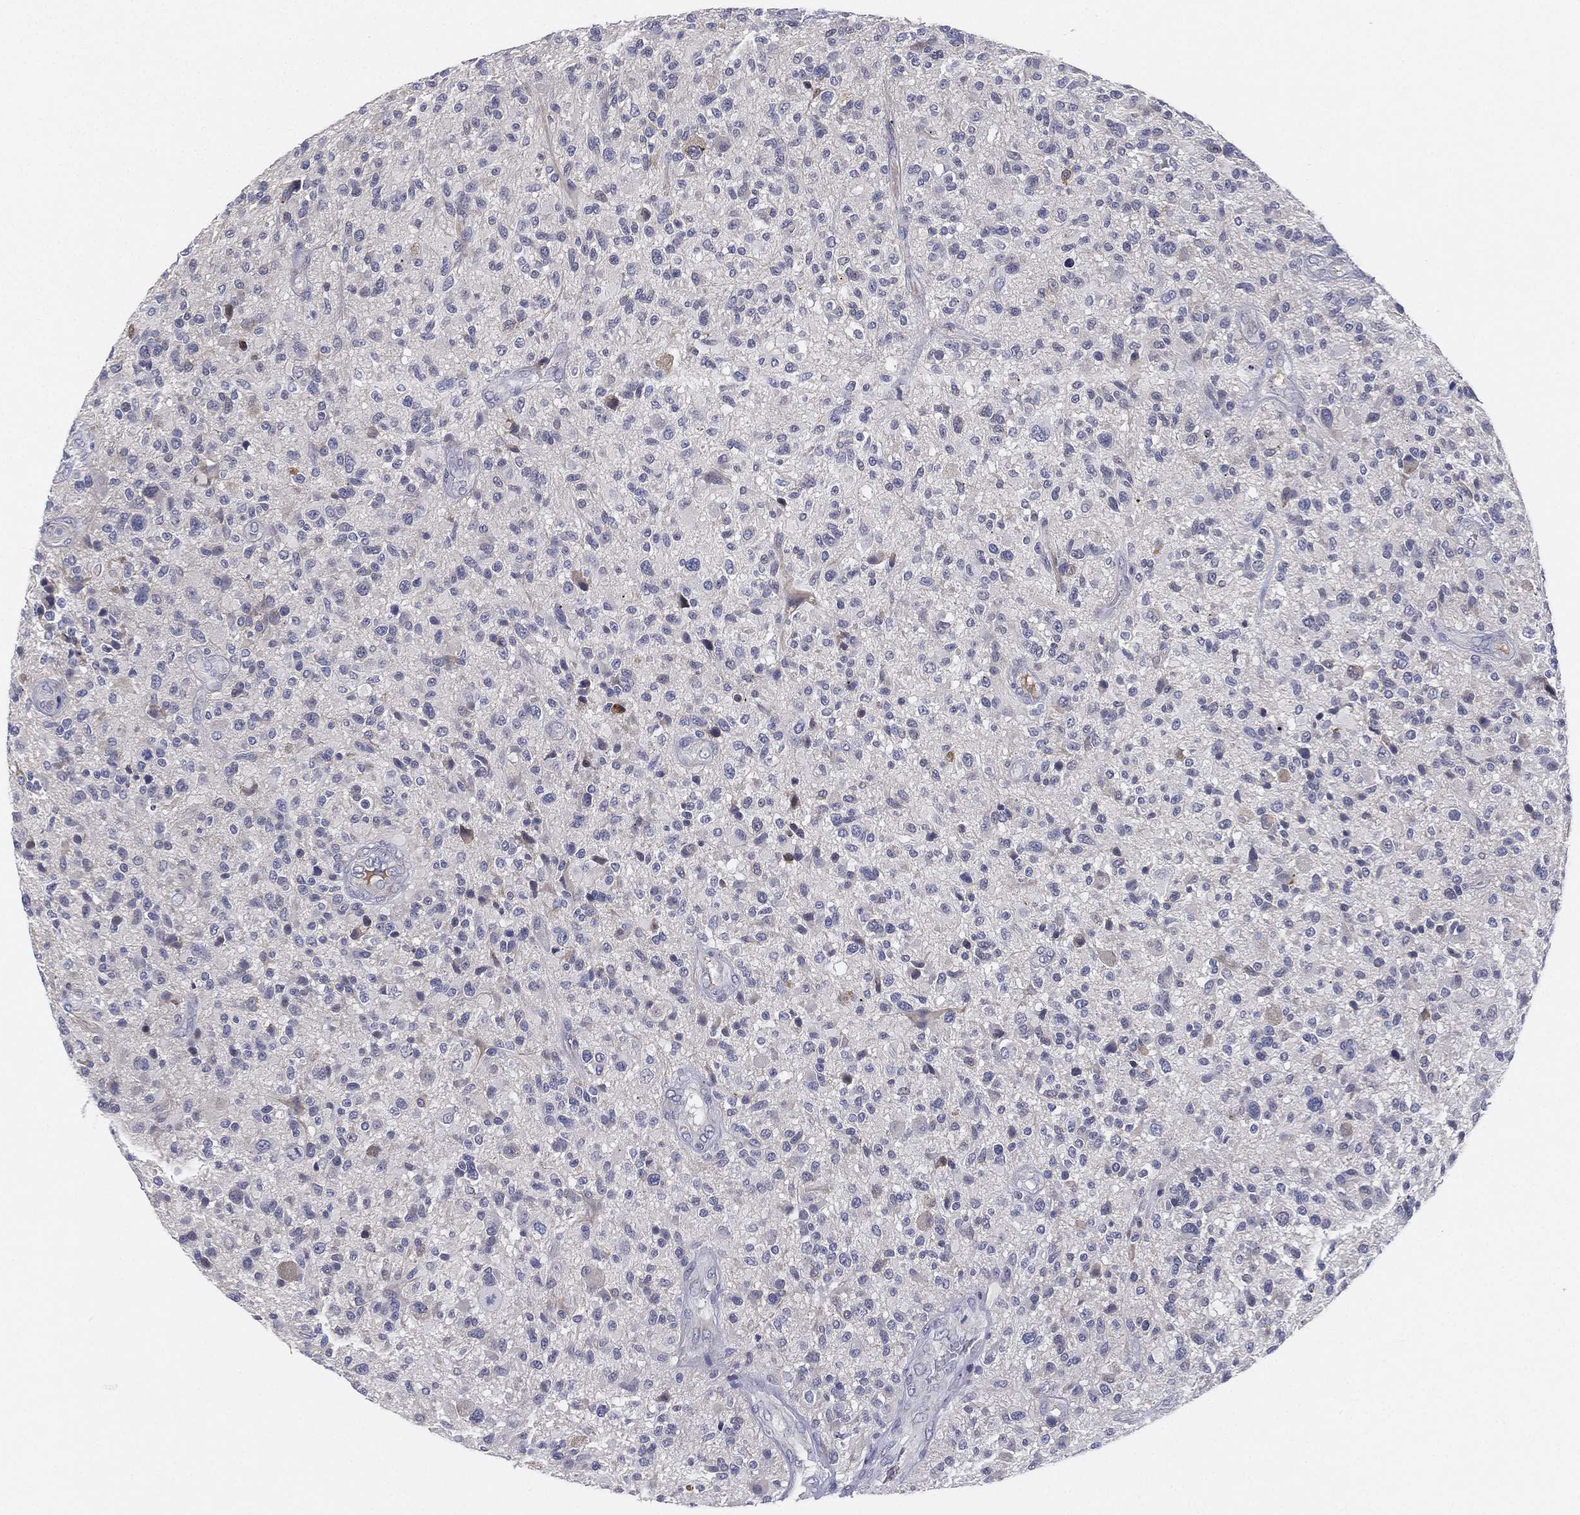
{"staining": {"intensity": "weak", "quantity": "<25%", "location": "cytoplasmic/membranous"}, "tissue": "glioma", "cell_type": "Tumor cells", "image_type": "cancer", "snomed": [{"axis": "morphology", "description": "Glioma, malignant, High grade"}, {"axis": "topography", "description": "Brain"}], "caption": "An IHC photomicrograph of glioma is shown. There is no staining in tumor cells of glioma.", "gene": "MLF1", "patient": {"sex": "male", "age": 47}}